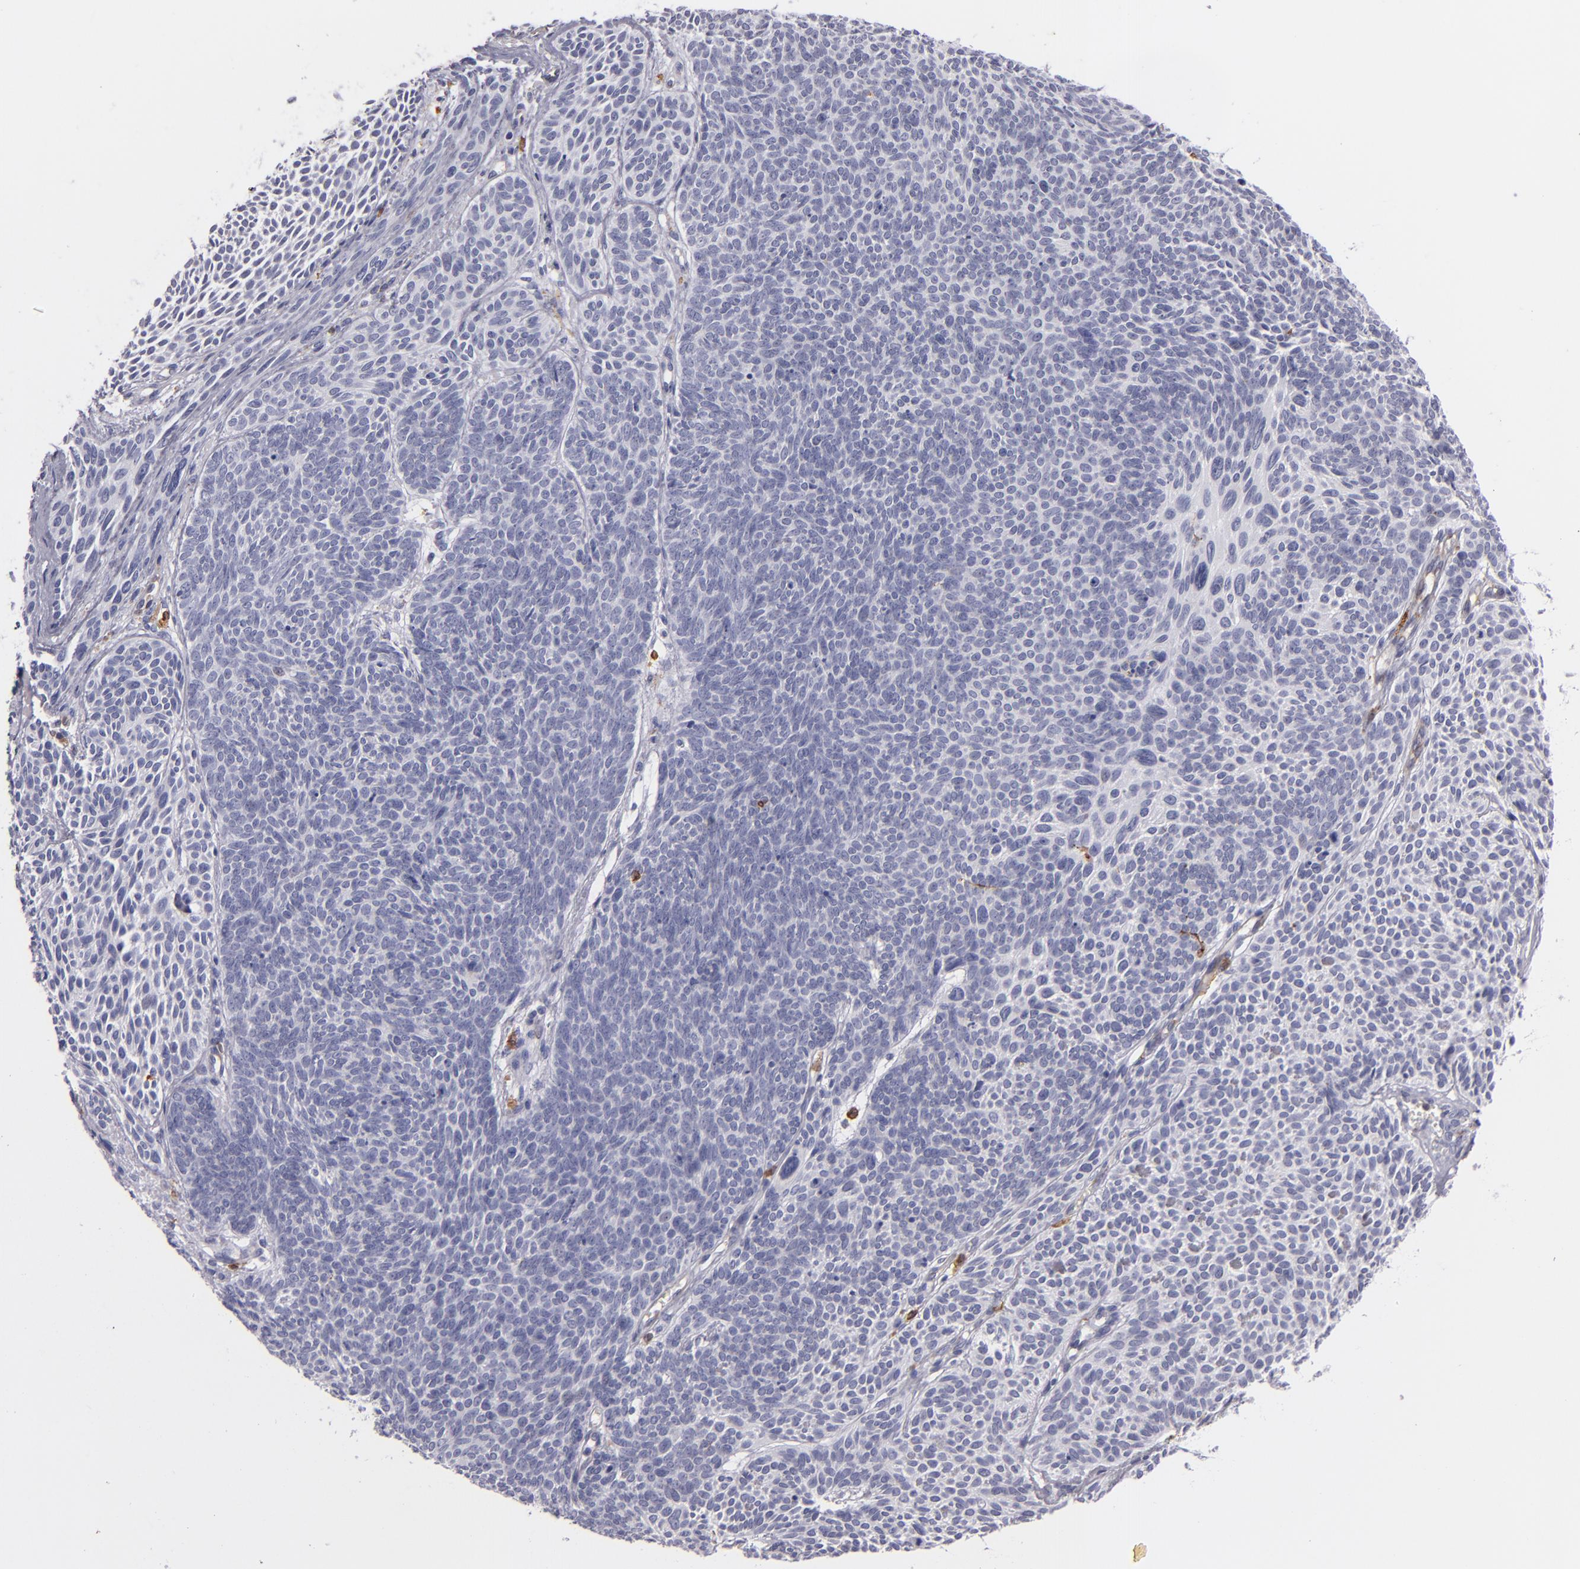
{"staining": {"intensity": "negative", "quantity": "none", "location": "none"}, "tissue": "skin cancer", "cell_type": "Tumor cells", "image_type": "cancer", "snomed": [{"axis": "morphology", "description": "Basal cell carcinoma"}, {"axis": "topography", "description": "Skin"}], "caption": "The IHC histopathology image has no significant staining in tumor cells of basal cell carcinoma (skin) tissue. (Brightfield microscopy of DAB IHC at high magnification).", "gene": "CD74", "patient": {"sex": "male", "age": 84}}